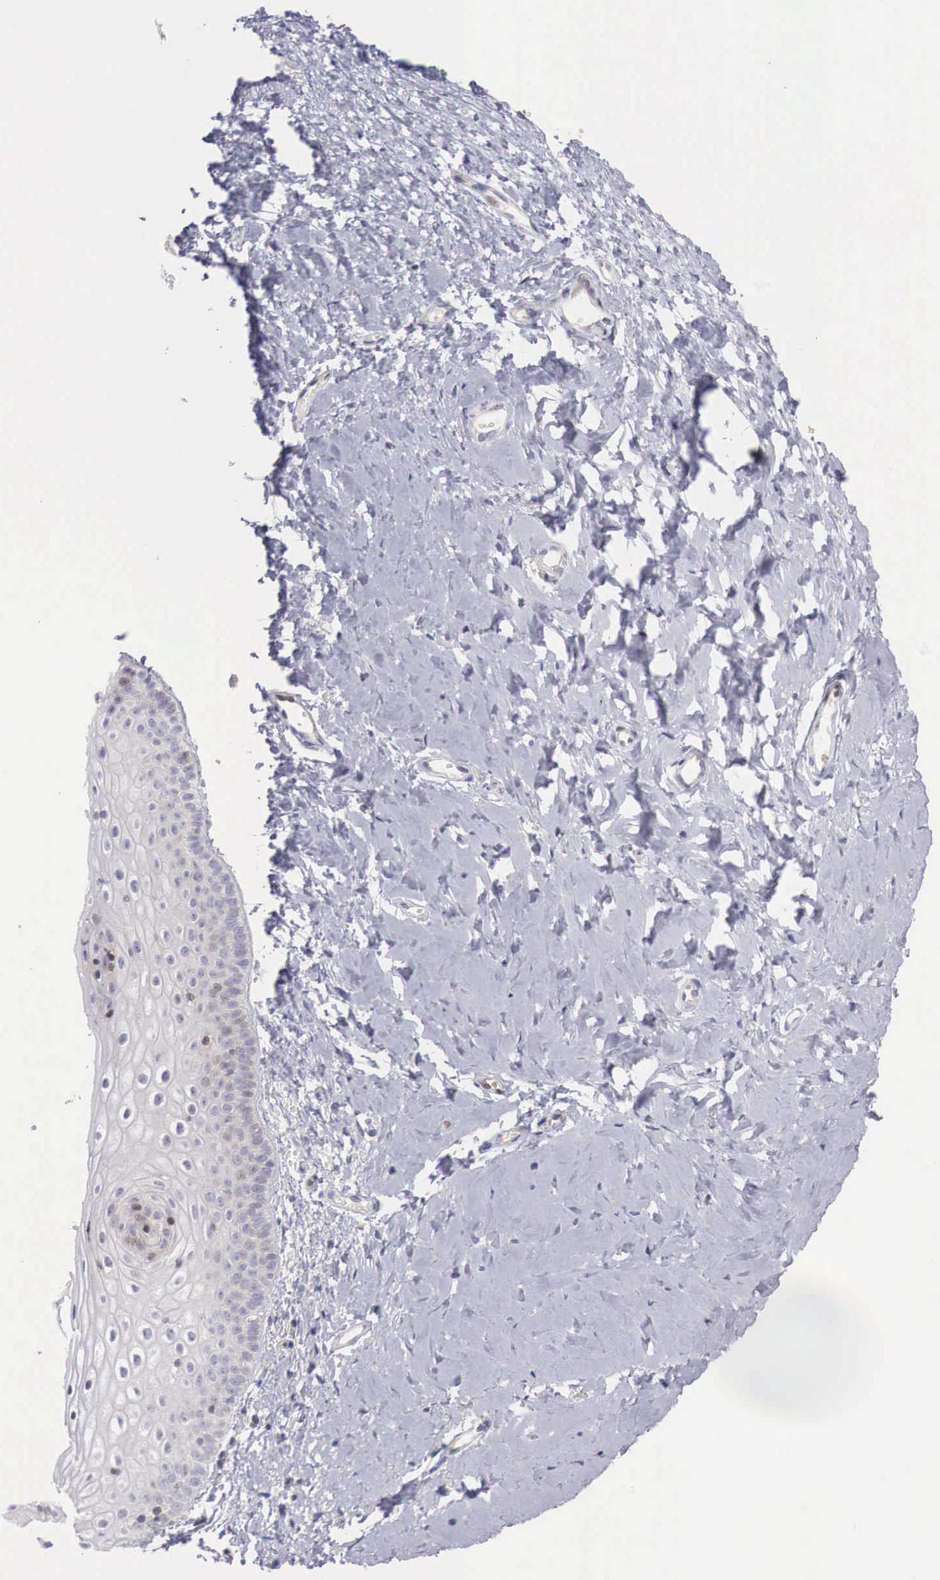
{"staining": {"intensity": "negative", "quantity": "none", "location": "none"}, "tissue": "cervix", "cell_type": "Glandular cells", "image_type": "normal", "snomed": [{"axis": "morphology", "description": "Normal tissue, NOS"}, {"axis": "topography", "description": "Cervix"}], "caption": "Protein analysis of benign cervix displays no significant staining in glandular cells. Nuclei are stained in blue.", "gene": "CLCN5", "patient": {"sex": "female", "age": 53}}